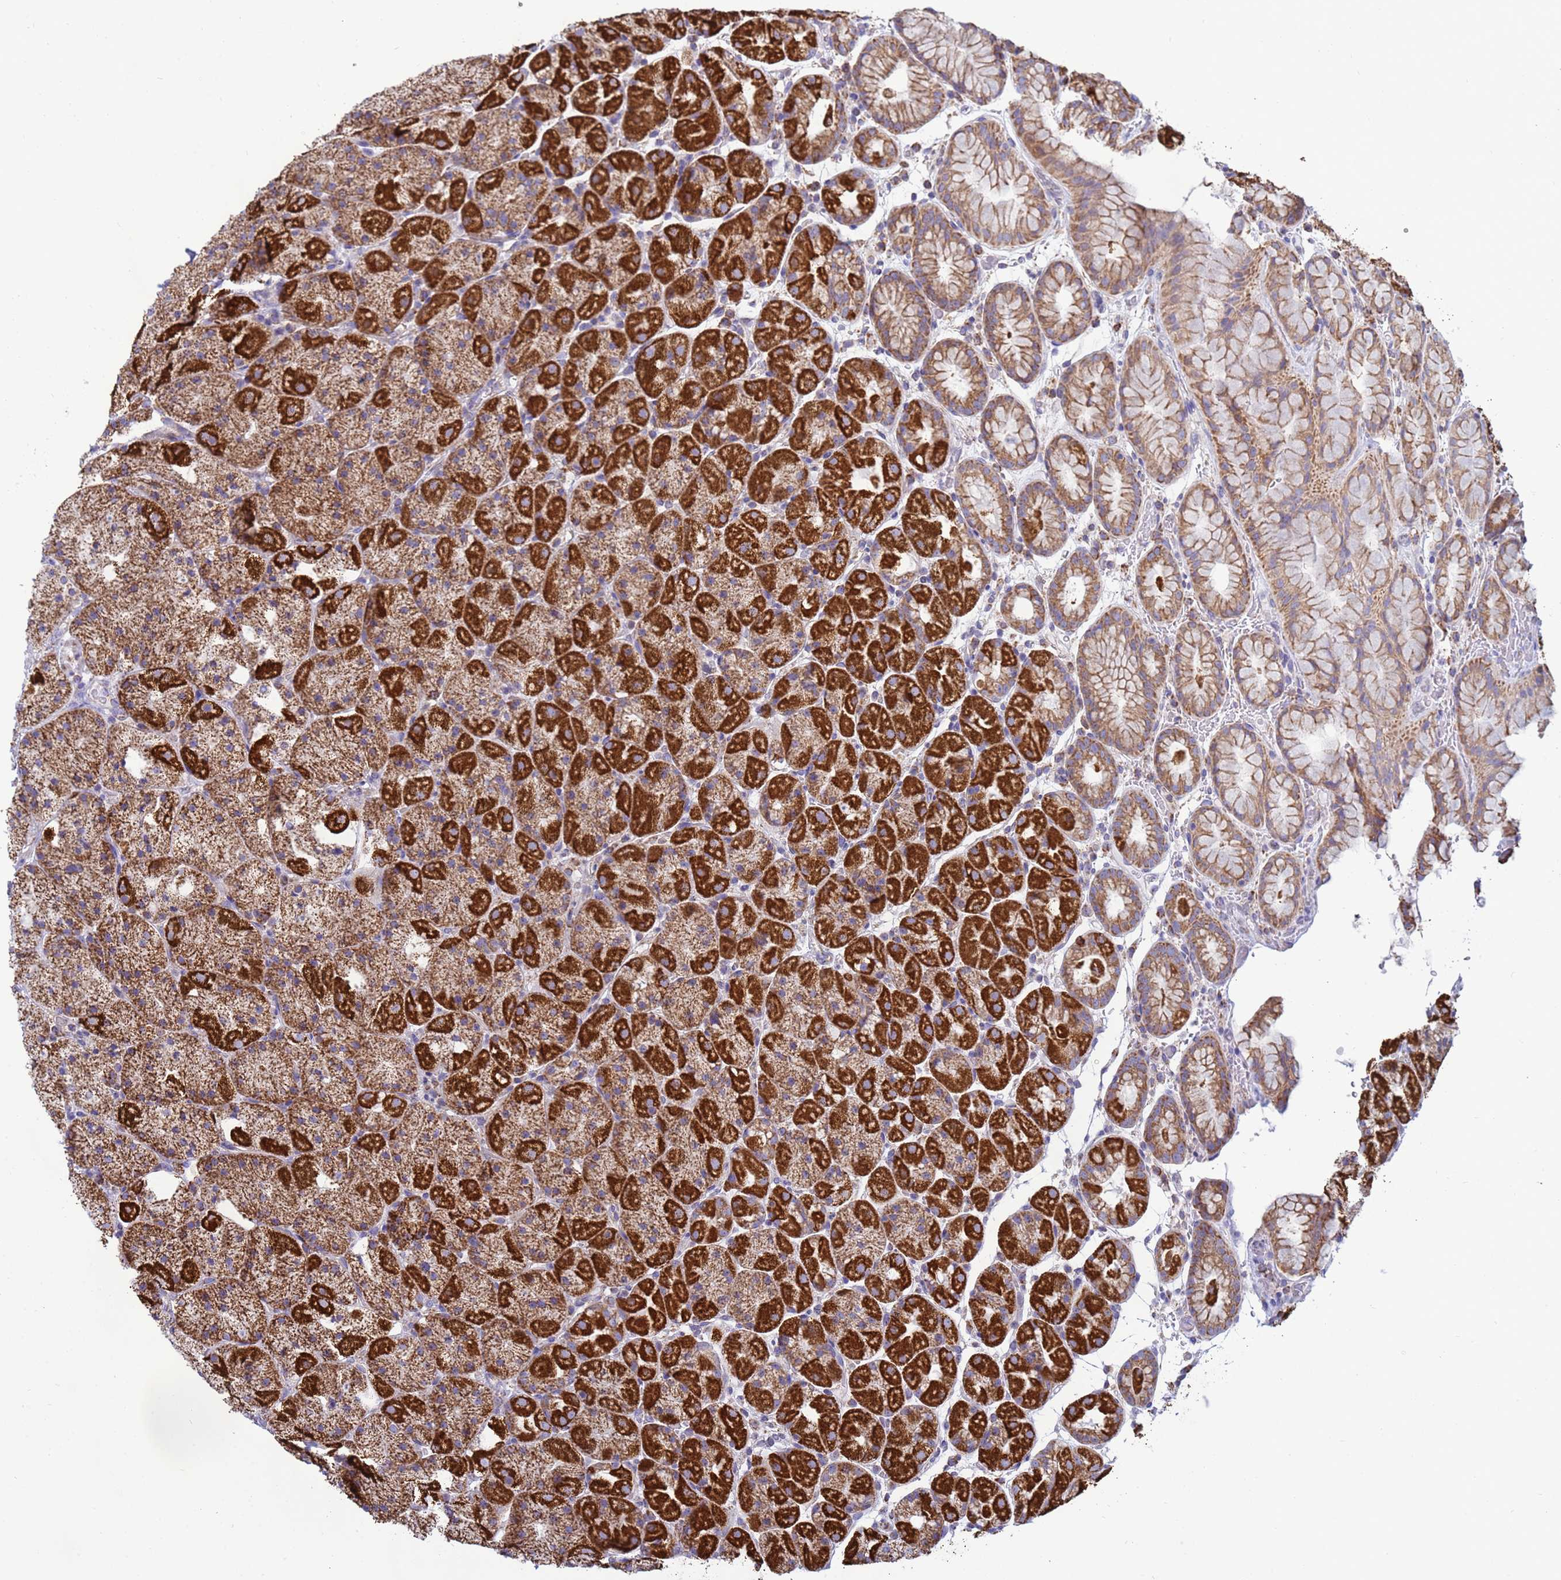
{"staining": {"intensity": "strong", "quantity": "25%-75%", "location": "cytoplasmic/membranous"}, "tissue": "stomach", "cell_type": "Glandular cells", "image_type": "normal", "snomed": [{"axis": "morphology", "description": "Normal tissue, NOS"}, {"axis": "topography", "description": "Stomach, upper"}, {"axis": "topography", "description": "Stomach, lower"}], "caption": "High-power microscopy captured an IHC micrograph of benign stomach, revealing strong cytoplasmic/membranous expression in approximately 25%-75% of glandular cells.", "gene": "COQ4", "patient": {"sex": "male", "age": 67}}